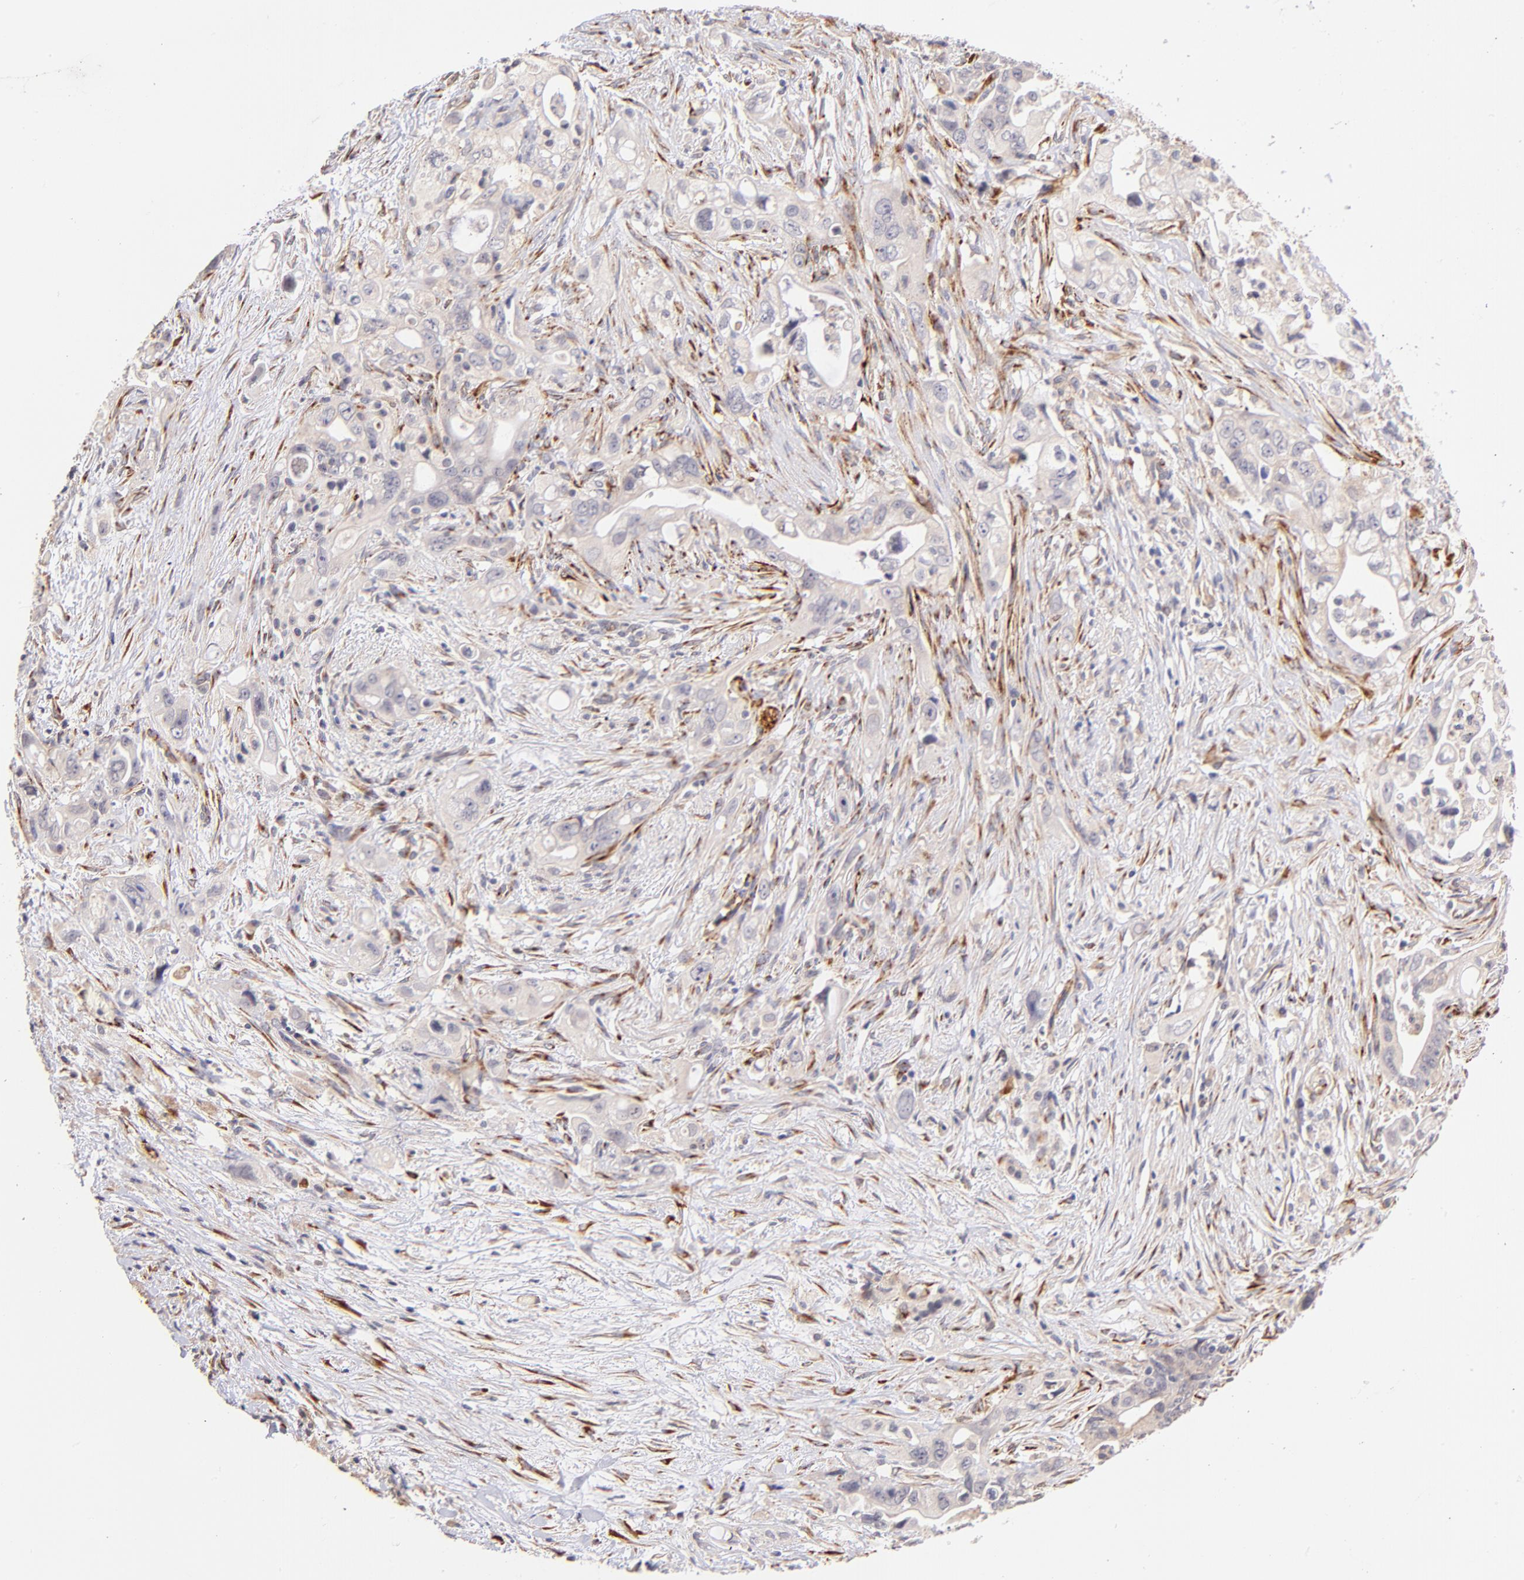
{"staining": {"intensity": "negative", "quantity": "none", "location": "none"}, "tissue": "pancreatic cancer", "cell_type": "Tumor cells", "image_type": "cancer", "snomed": [{"axis": "morphology", "description": "Normal tissue, NOS"}, {"axis": "topography", "description": "Pancreas"}], "caption": "Tumor cells show no significant staining in pancreatic cancer.", "gene": "SPARC", "patient": {"sex": "male", "age": 42}}